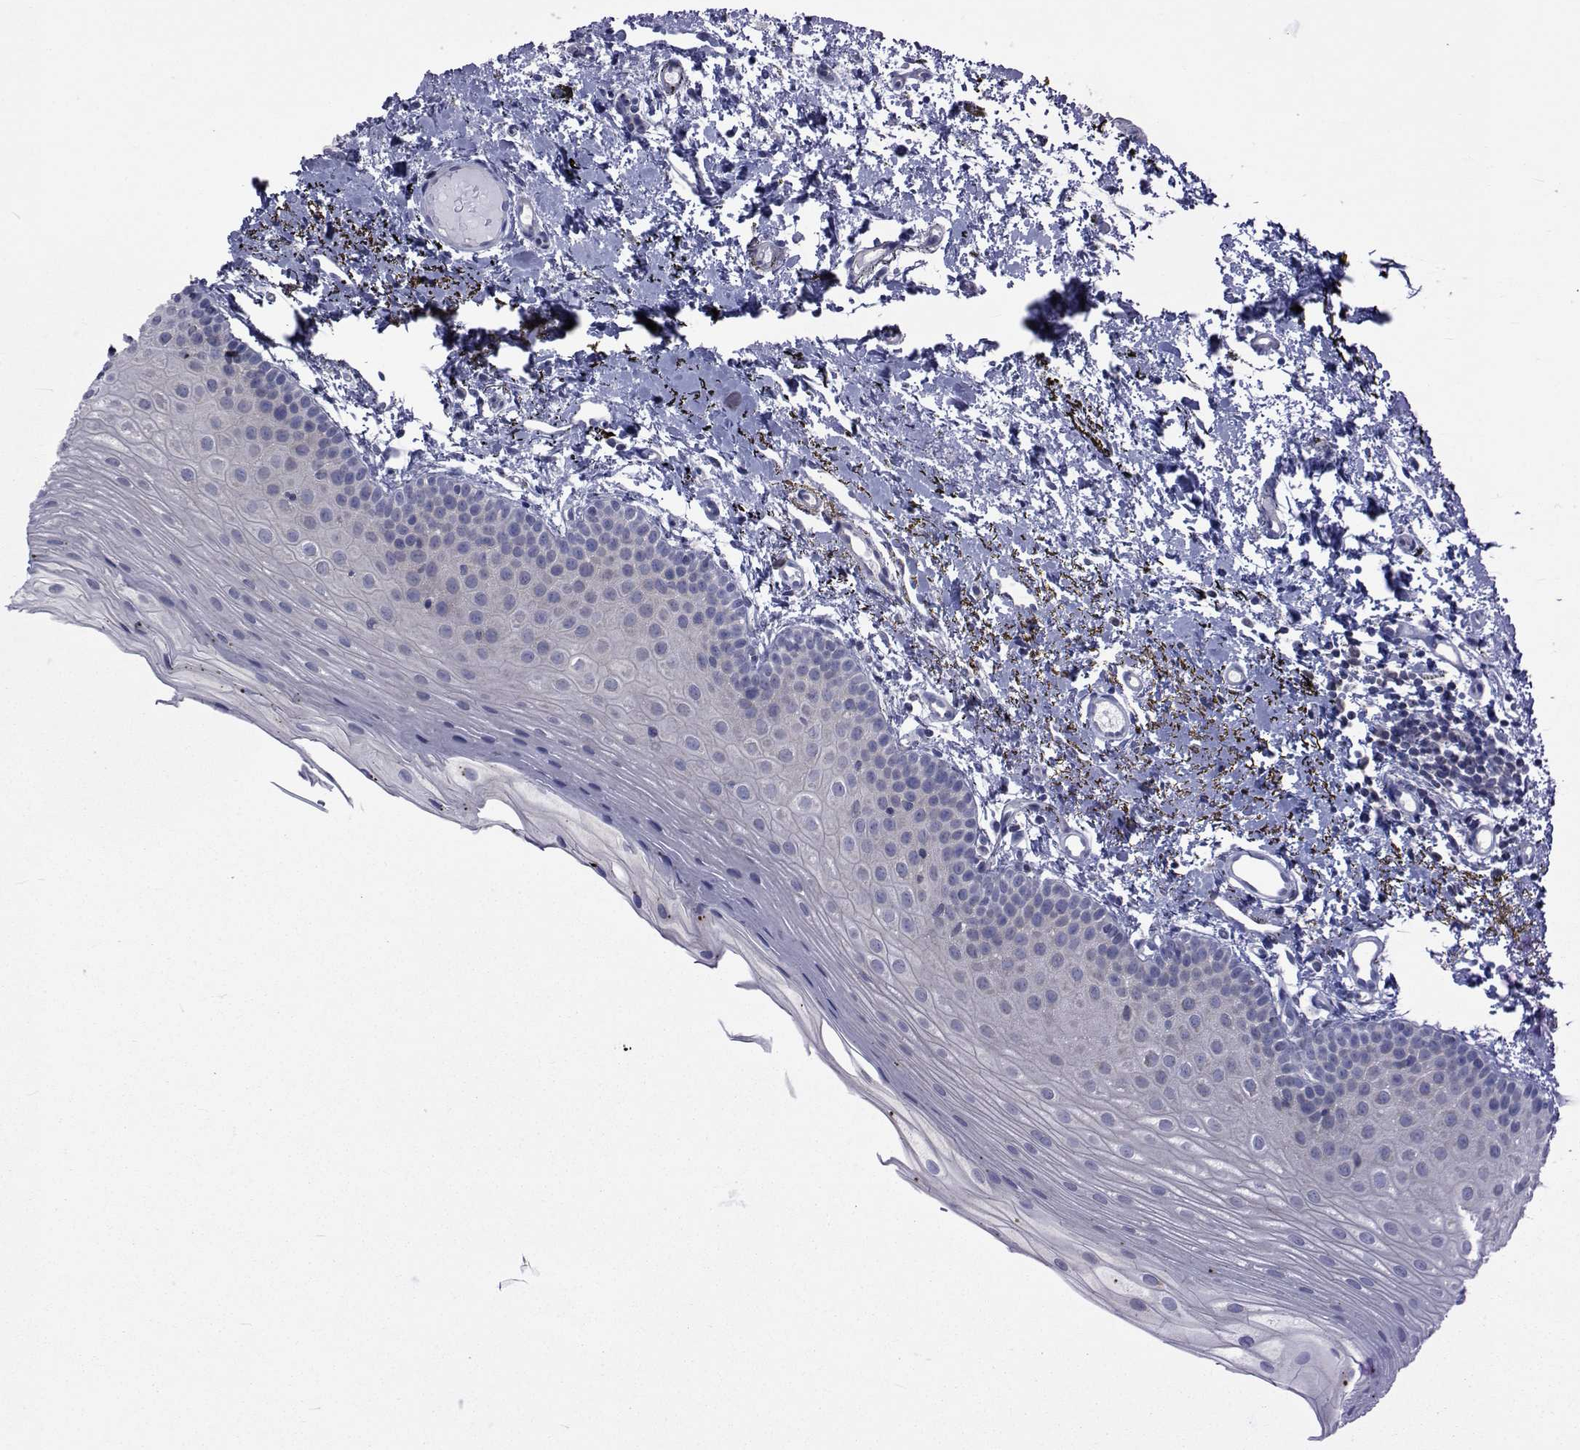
{"staining": {"intensity": "negative", "quantity": "none", "location": "none"}, "tissue": "oral mucosa", "cell_type": "Squamous epithelial cells", "image_type": "normal", "snomed": [{"axis": "morphology", "description": "Normal tissue, NOS"}, {"axis": "topography", "description": "Oral tissue"}], "caption": "The immunohistochemistry micrograph has no significant expression in squamous epithelial cells of oral mucosa. The staining is performed using DAB (3,3'-diaminobenzidine) brown chromogen with nuclei counter-stained in using hematoxylin.", "gene": "SLC30A10", "patient": {"sex": "female", "age": 57}}